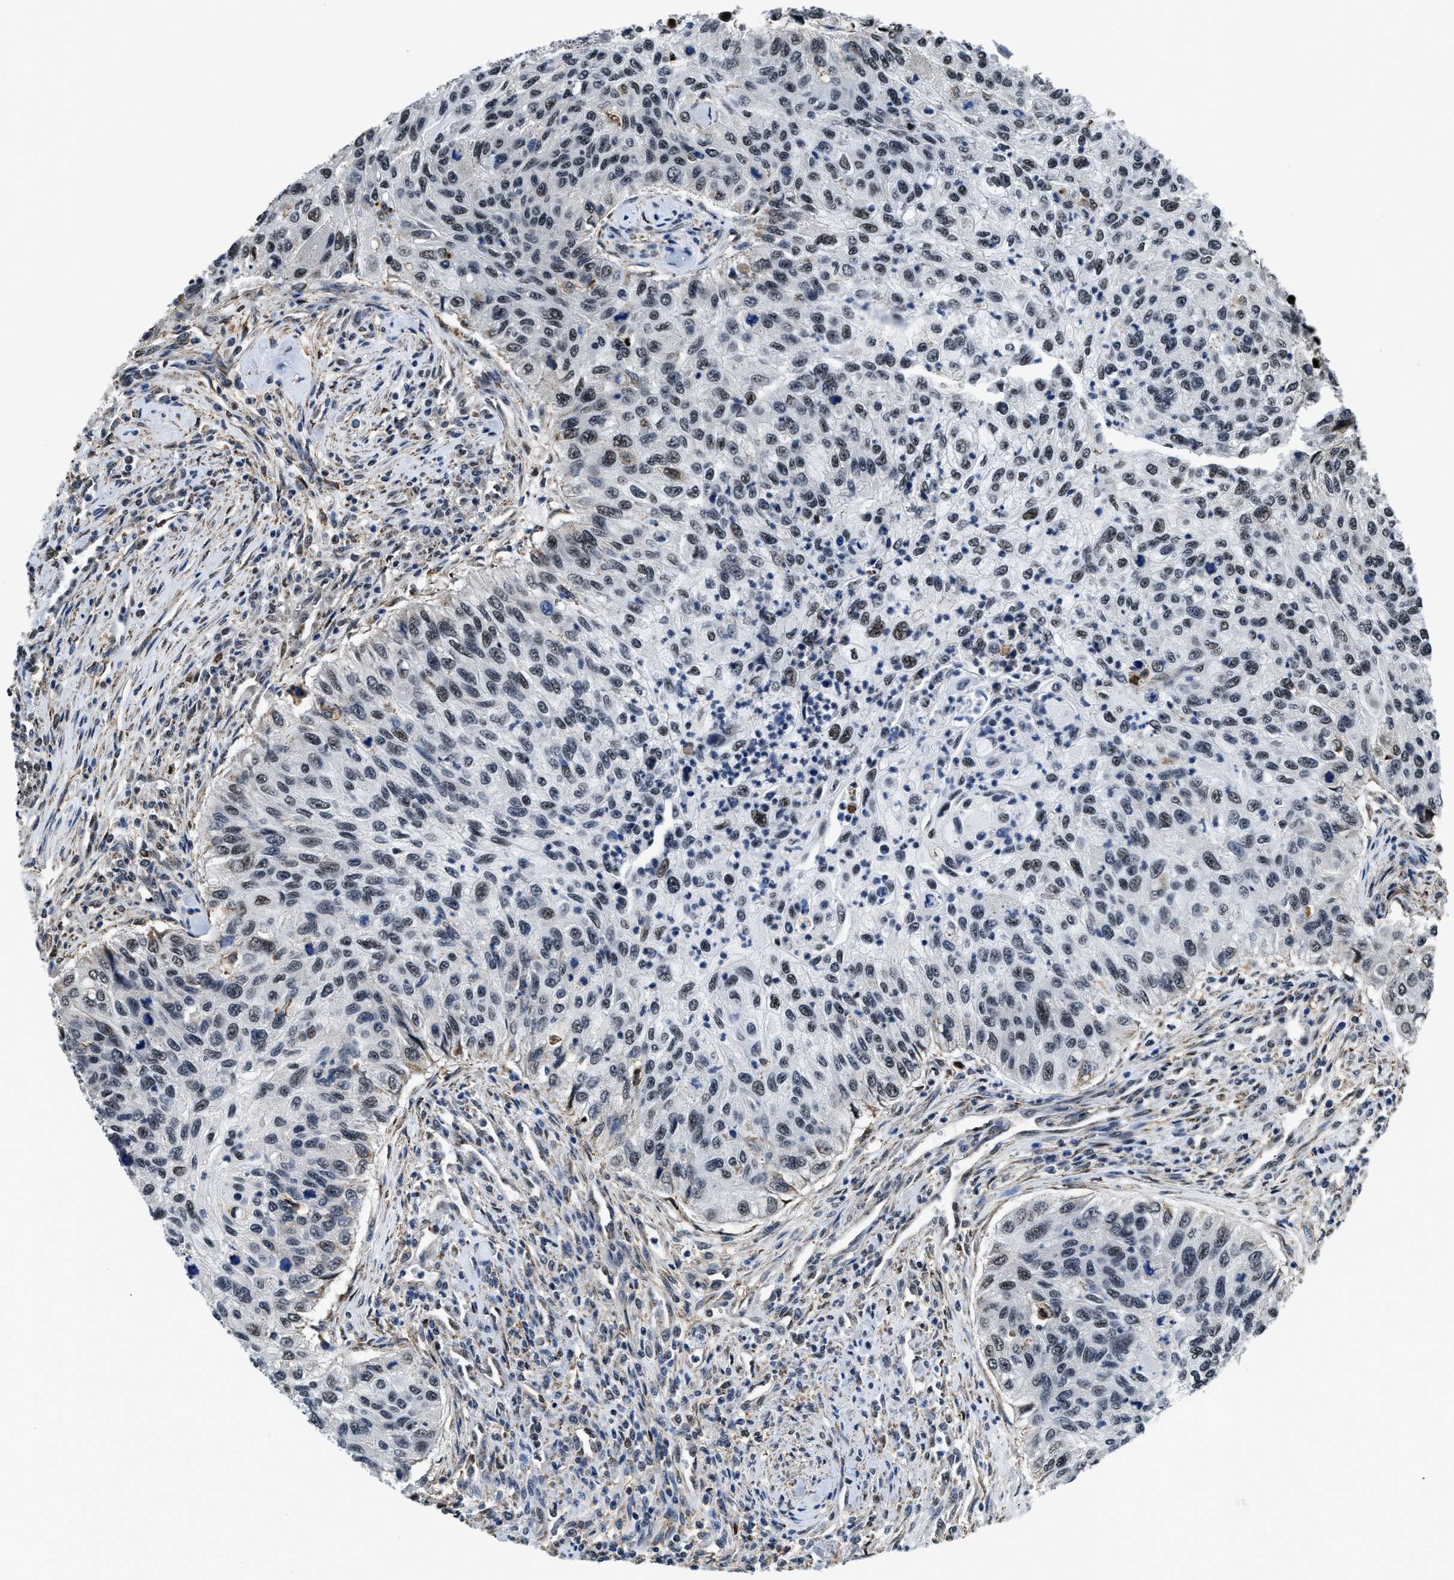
{"staining": {"intensity": "moderate", "quantity": "25%-75%", "location": "nuclear"}, "tissue": "urothelial cancer", "cell_type": "Tumor cells", "image_type": "cancer", "snomed": [{"axis": "morphology", "description": "Urothelial carcinoma, High grade"}, {"axis": "topography", "description": "Urinary bladder"}], "caption": "Protein expression analysis of high-grade urothelial carcinoma reveals moderate nuclear expression in approximately 25%-75% of tumor cells.", "gene": "HNRNPH2", "patient": {"sex": "female", "age": 60}}